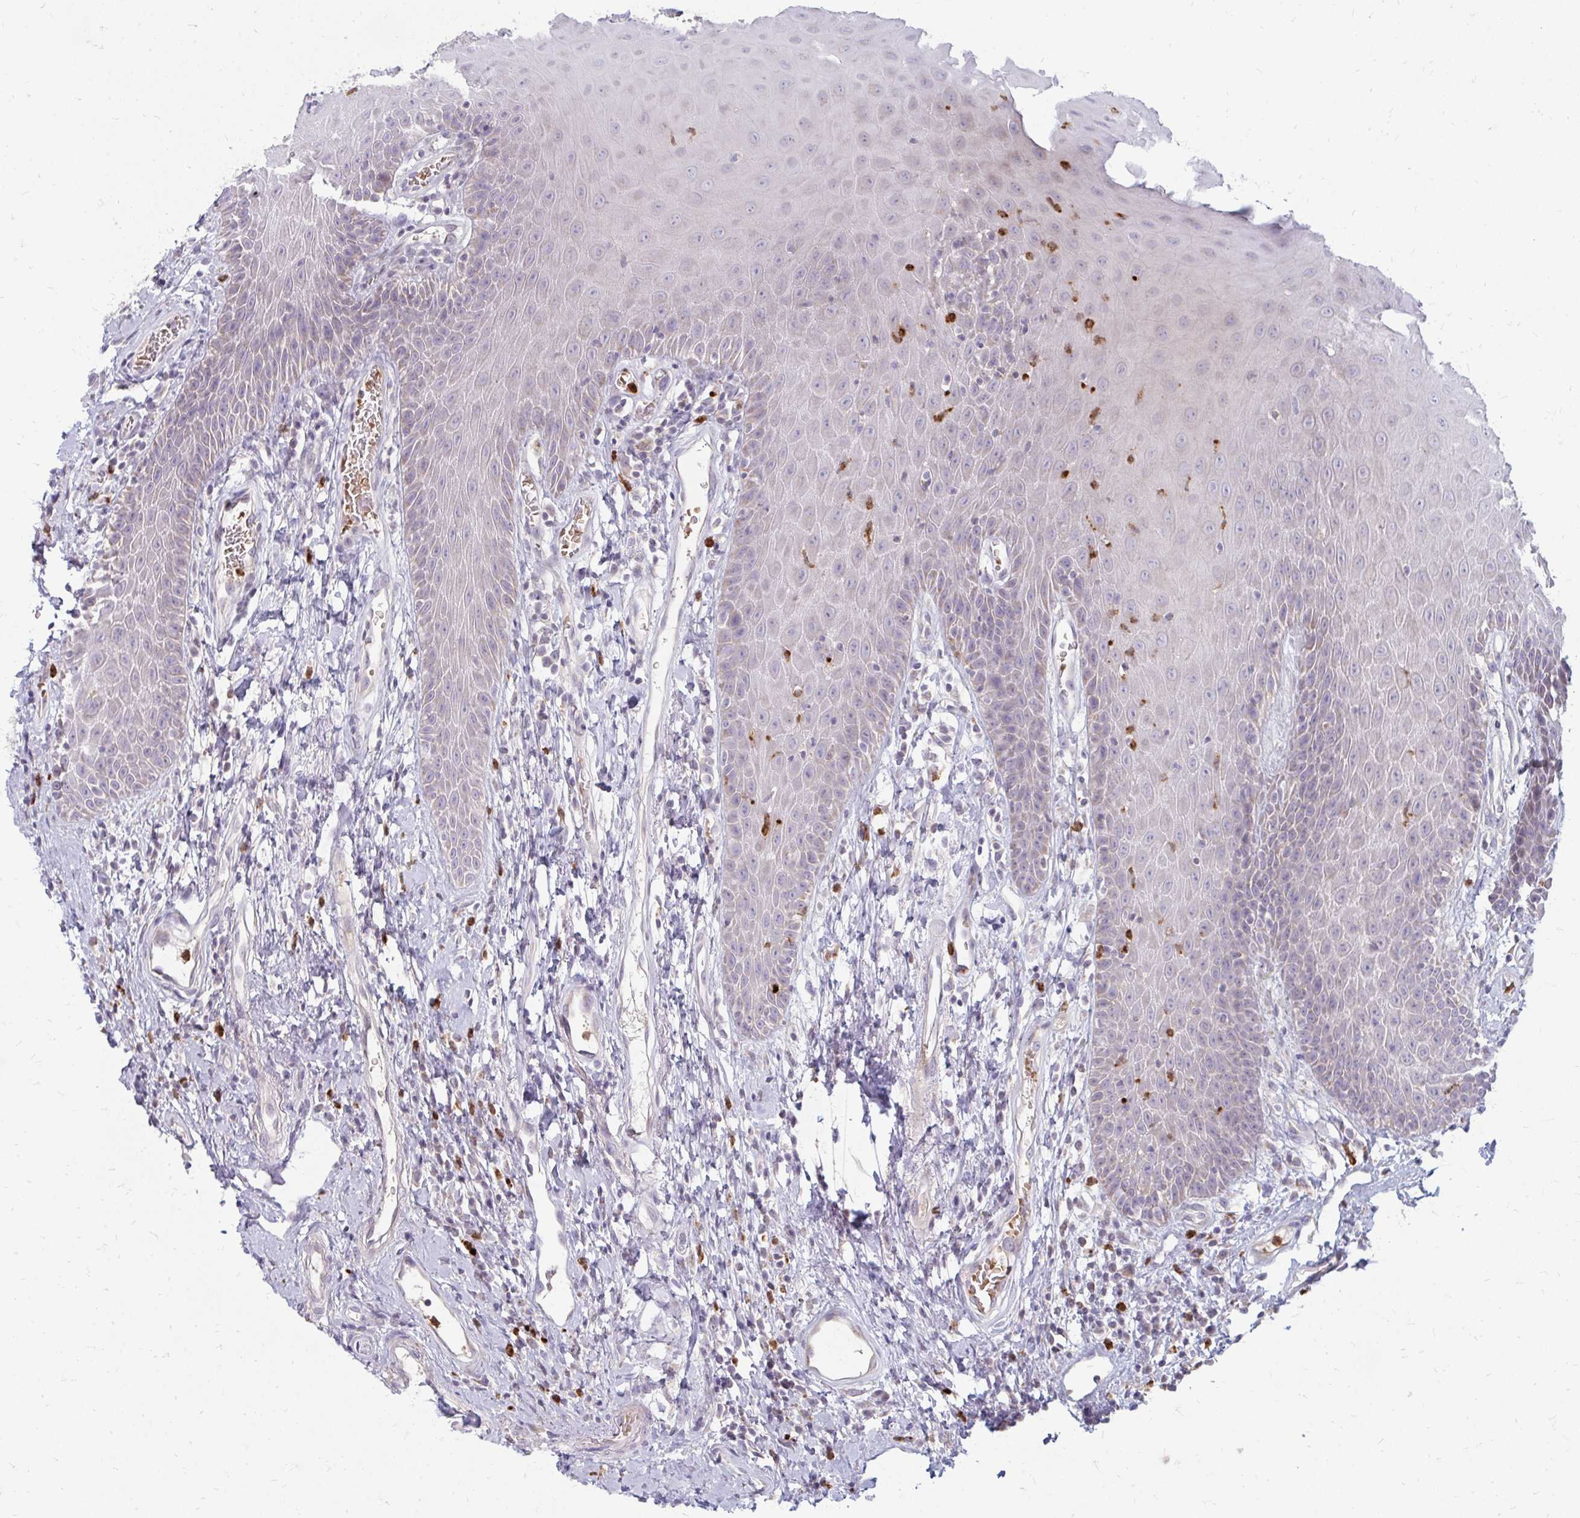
{"staining": {"intensity": "negative", "quantity": "none", "location": "none"}, "tissue": "head and neck cancer", "cell_type": "Tumor cells", "image_type": "cancer", "snomed": [{"axis": "morphology", "description": "Squamous cell carcinoma, NOS"}, {"axis": "topography", "description": "Head-Neck"}], "caption": "Immunohistochemistry (IHC) histopathology image of neoplastic tissue: human head and neck cancer stained with DAB (3,3'-diaminobenzidine) displays no significant protein expression in tumor cells.", "gene": "RAB33A", "patient": {"sex": "female", "age": 59}}